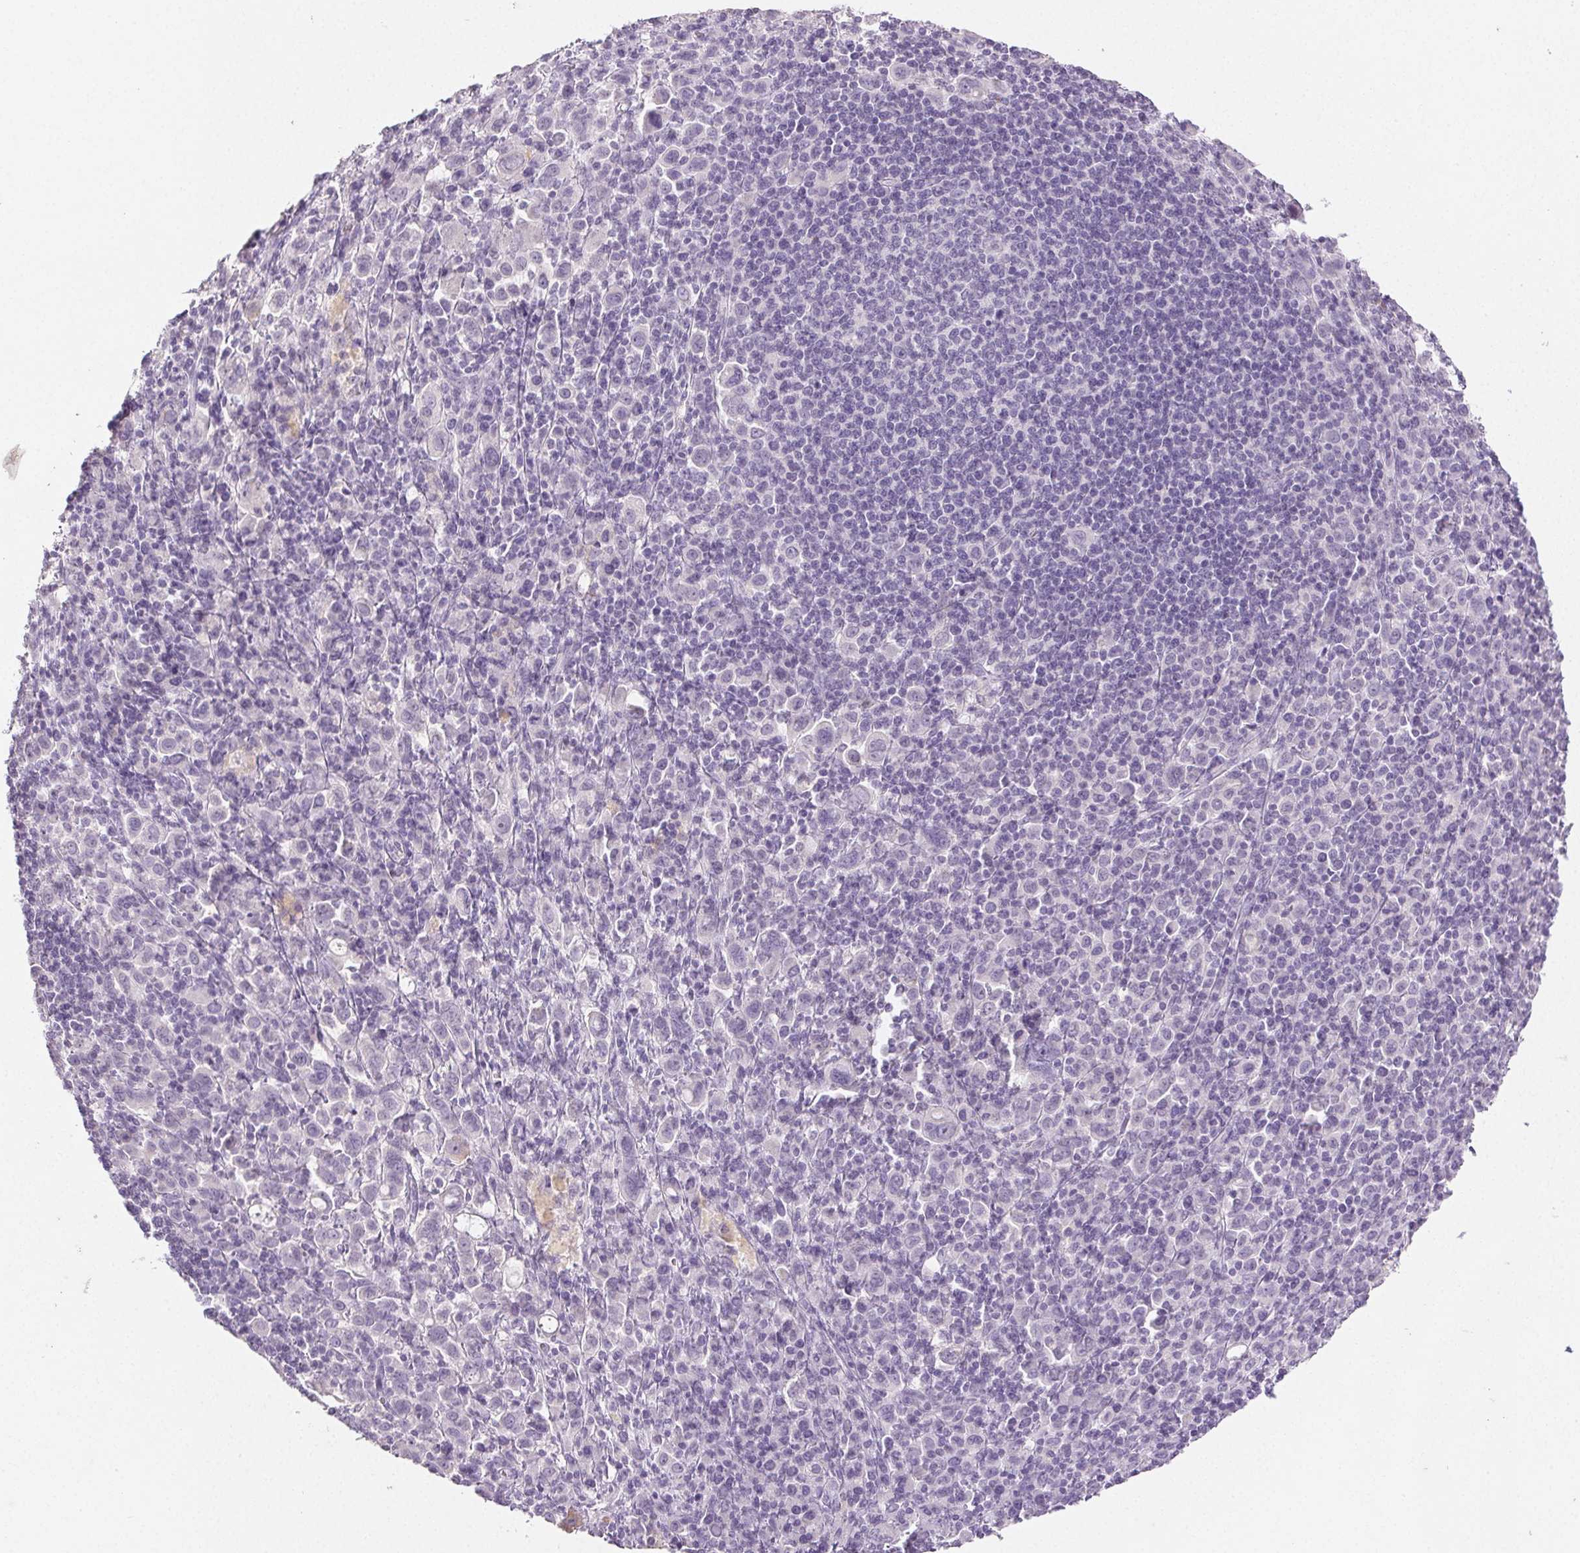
{"staining": {"intensity": "negative", "quantity": "none", "location": "none"}, "tissue": "stomach cancer", "cell_type": "Tumor cells", "image_type": "cancer", "snomed": [{"axis": "morphology", "description": "Adenocarcinoma, NOS"}, {"axis": "topography", "description": "Stomach, upper"}], "caption": "Protein analysis of stomach adenocarcinoma displays no significant expression in tumor cells. (Stains: DAB immunohistochemistry (IHC) with hematoxylin counter stain, Microscopy: brightfield microscopy at high magnification).", "gene": "PI3", "patient": {"sex": "male", "age": 75}}